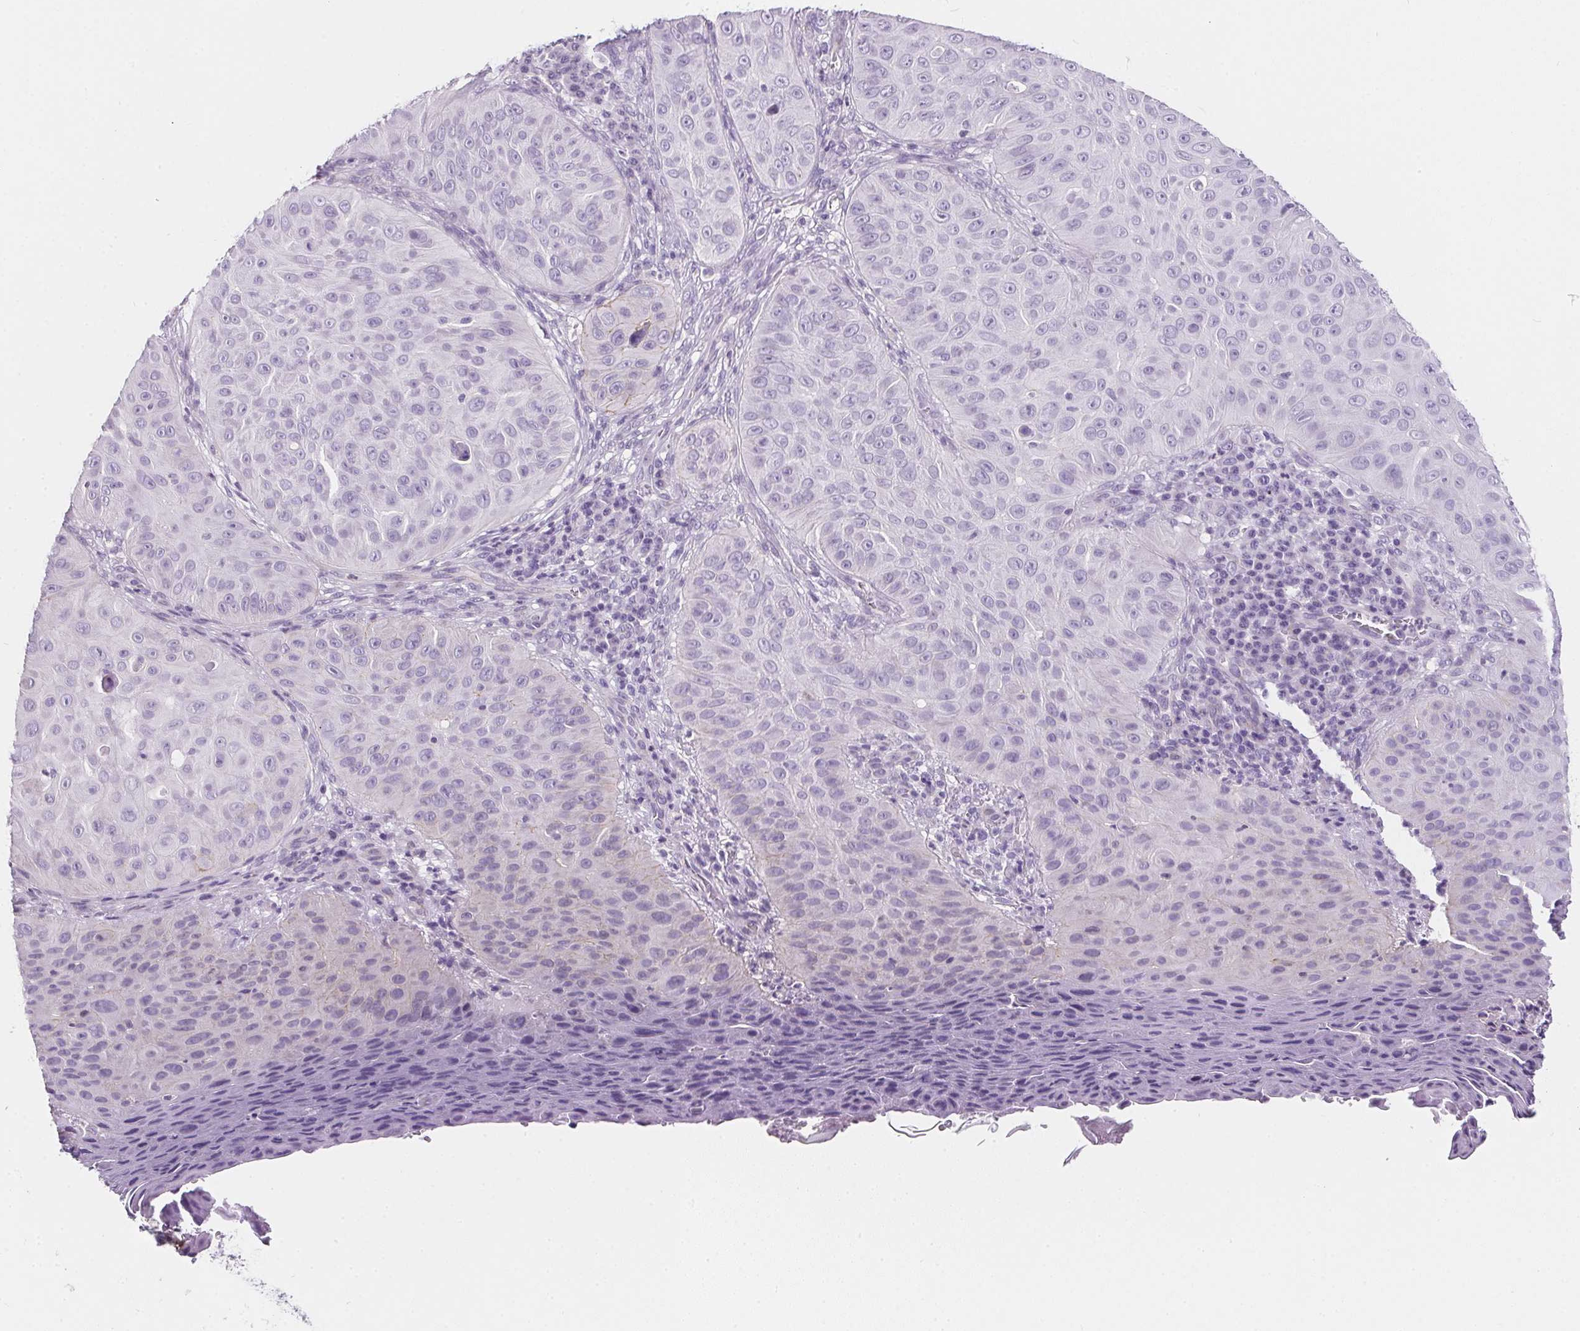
{"staining": {"intensity": "negative", "quantity": "none", "location": "none"}, "tissue": "skin cancer", "cell_type": "Tumor cells", "image_type": "cancer", "snomed": [{"axis": "morphology", "description": "Squamous cell carcinoma, NOS"}, {"axis": "topography", "description": "Skin"}], "caption": "Immunohistochemical staining of squamous cell carcinoma (skin) reveals no significant staining in tumor cells.", "gene": "AQP5", "patient": {"sex": "male", "age": 82}}